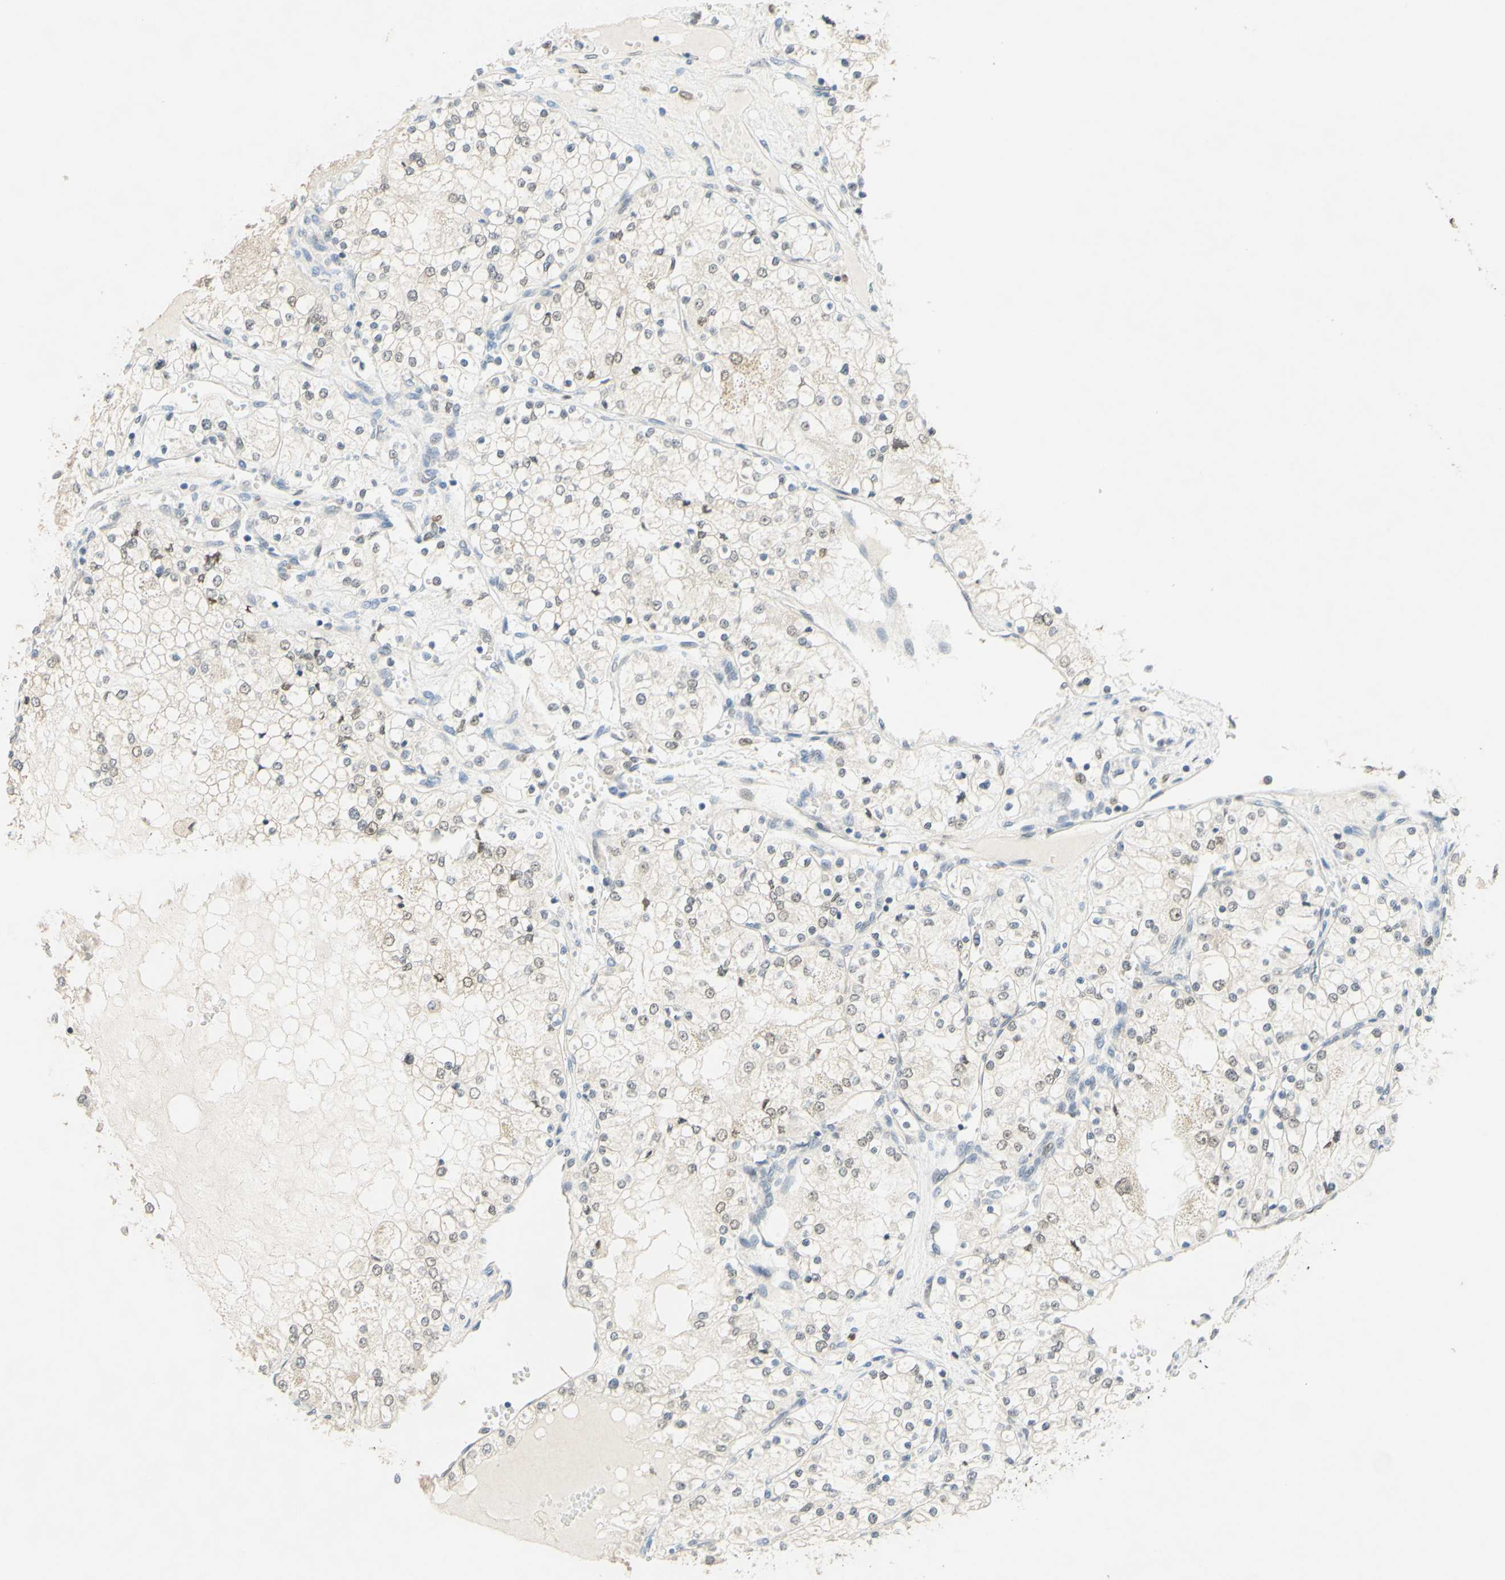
{"staining": {"intensity": "weak", "quantity": "<25%", "location": "nuclear"}, "tissue": "renal cancer", "cell_type": "Tumor cells", "image_type": "cancer", "snomed": [{"axis": "morphology", "description": "Adenocarcinoma, NOS"}, {"axis": "topography", "description": "Kidney"}], "caption": "Adenocarcinoma (renal) stained for a protein using immunohistochemistry (IHC) displays no positivity tumor cells.", "gene": "POLB", "patient": {"sex": "male", "age": 68}}